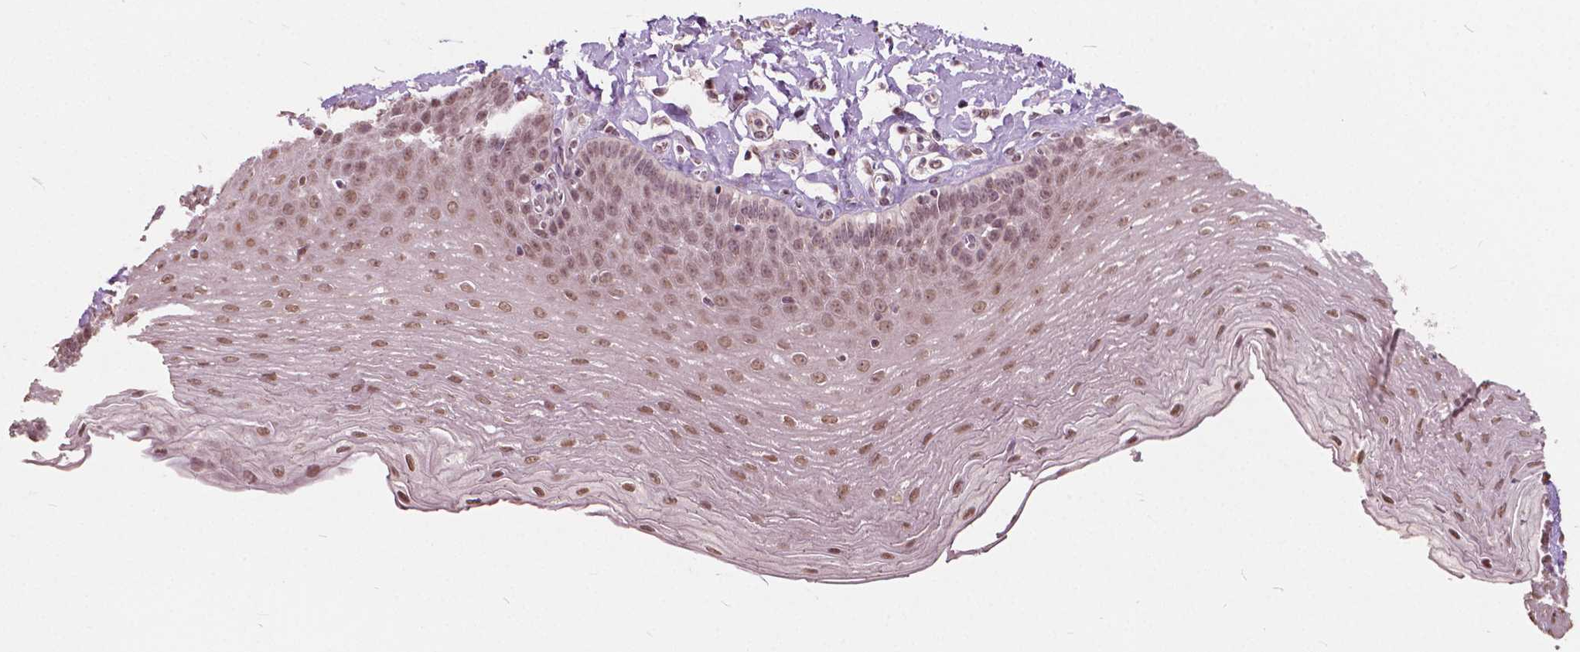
{"staining": {"intensity": "moderate", "quantity": ">75%", "location": "nuclear"}, "tissue": "esophagus", "cell_type": "Squamous epithelial cells", "image_type": "normal", "snomed": [{"axis": "morphology", "description": "Normal tissue, NOS"}, {"axis": "topography", "description": "Esophagus"}], "caption": "Immunohistochemistry of benign esophagus displays medium levels of moderate nuclear staining in about >75% of squamous epithelial cells.", "gene": "HOXA10", "patient": {"sex": "female", "age": 81}}